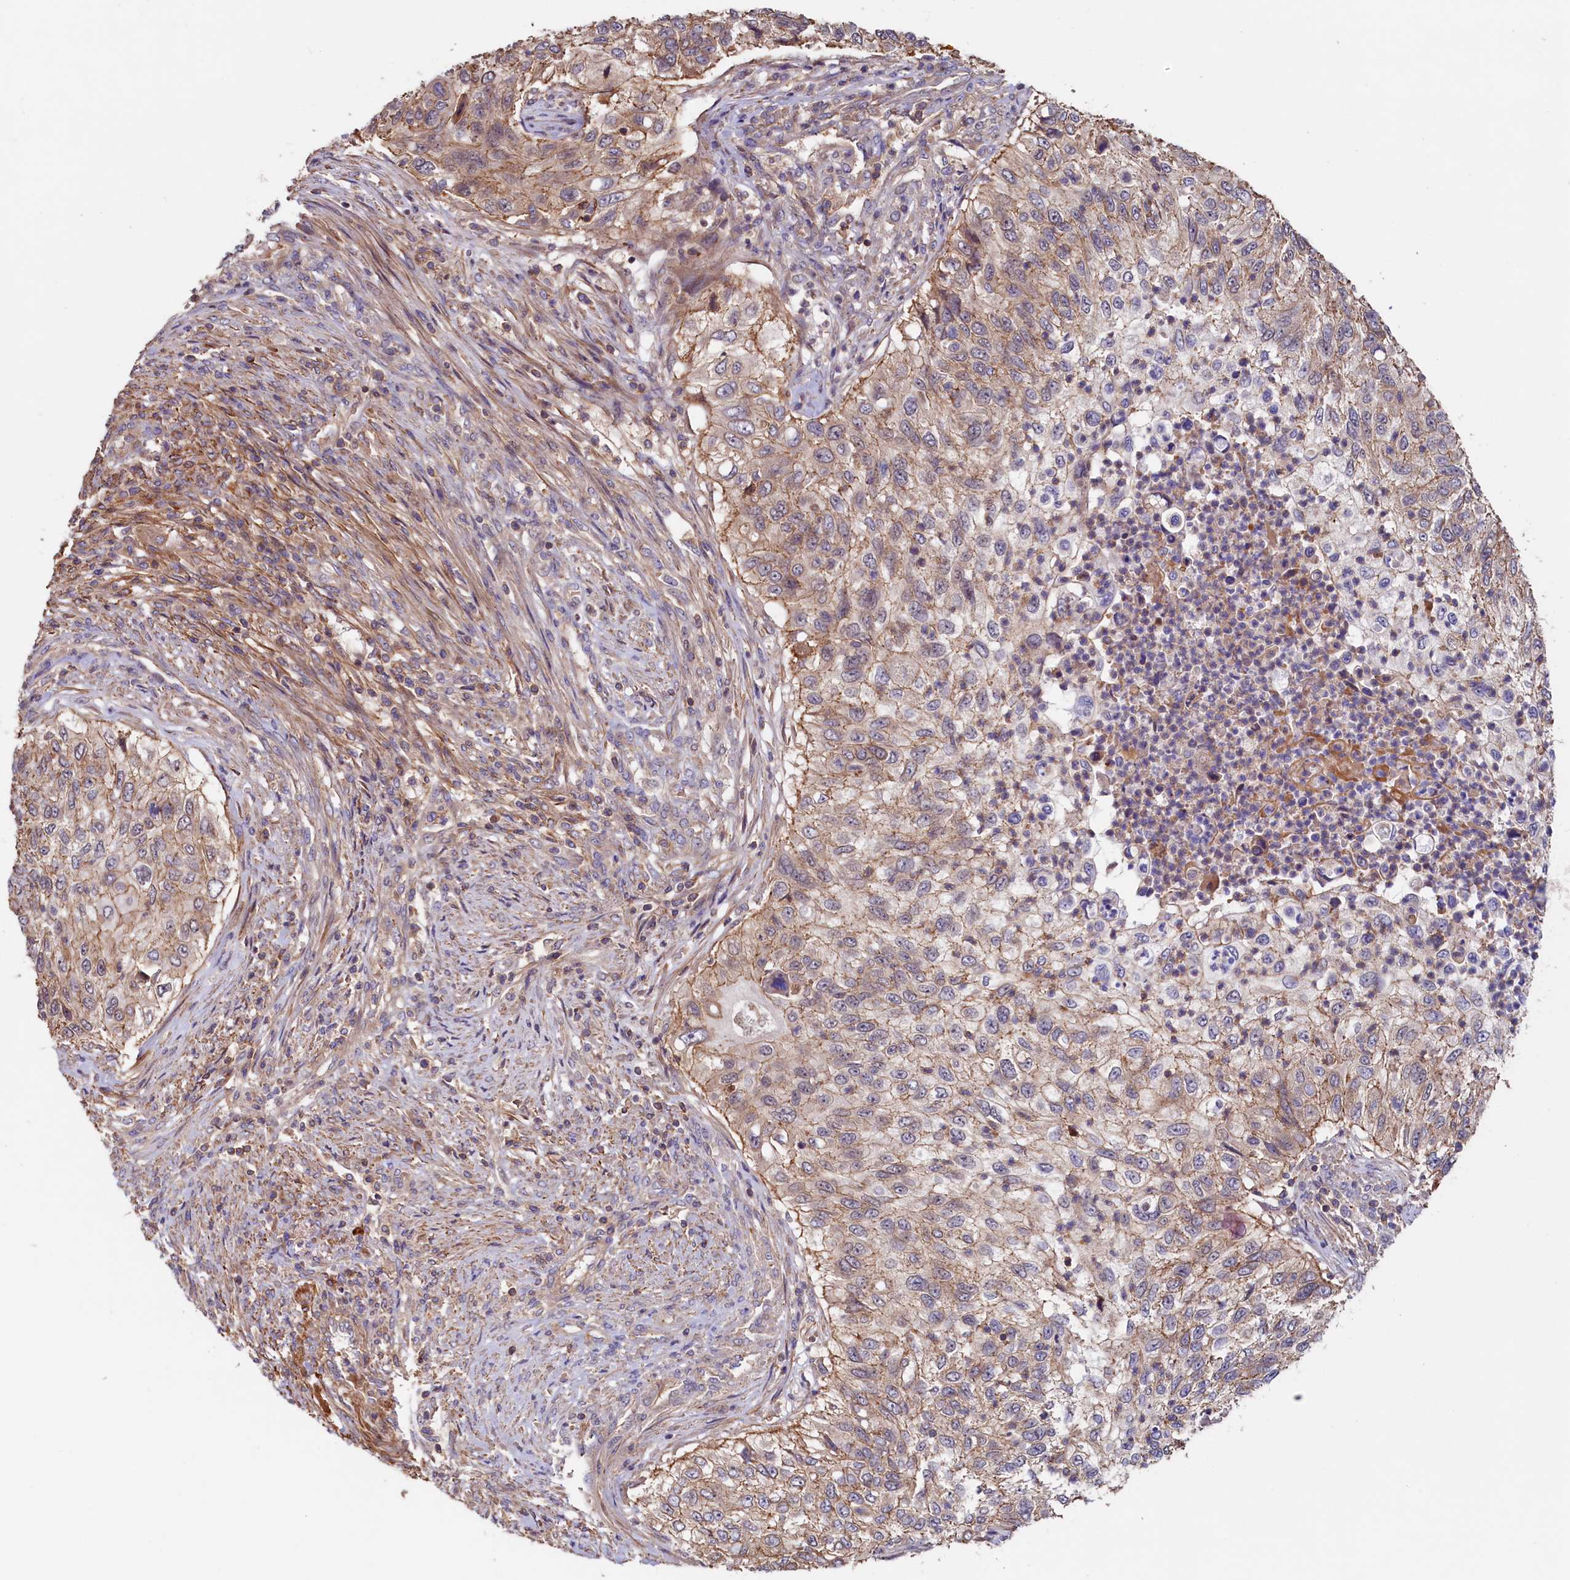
{"staining": {"intensity": "weak", "quantity": ">75%", "location": "cytoplasmic/membranous"}, "tissue": "urothelial cancer", "cell_type": "Tumor cells", "image_type": "cancer", "snomed": [{"axis": "morphology", "description": "Urothelial carcinoma, High grade"}, {"axis": "topography", "description": "Urinary bladder"}], "caption": "High-grade urothelial carcinoma stained with IHC exhibits weak cytoplasmic/membranous expression in approximately >75% of tumor cells.", "gene": "DUOXA1", "patient": {"sex": "female", "age": 60}}